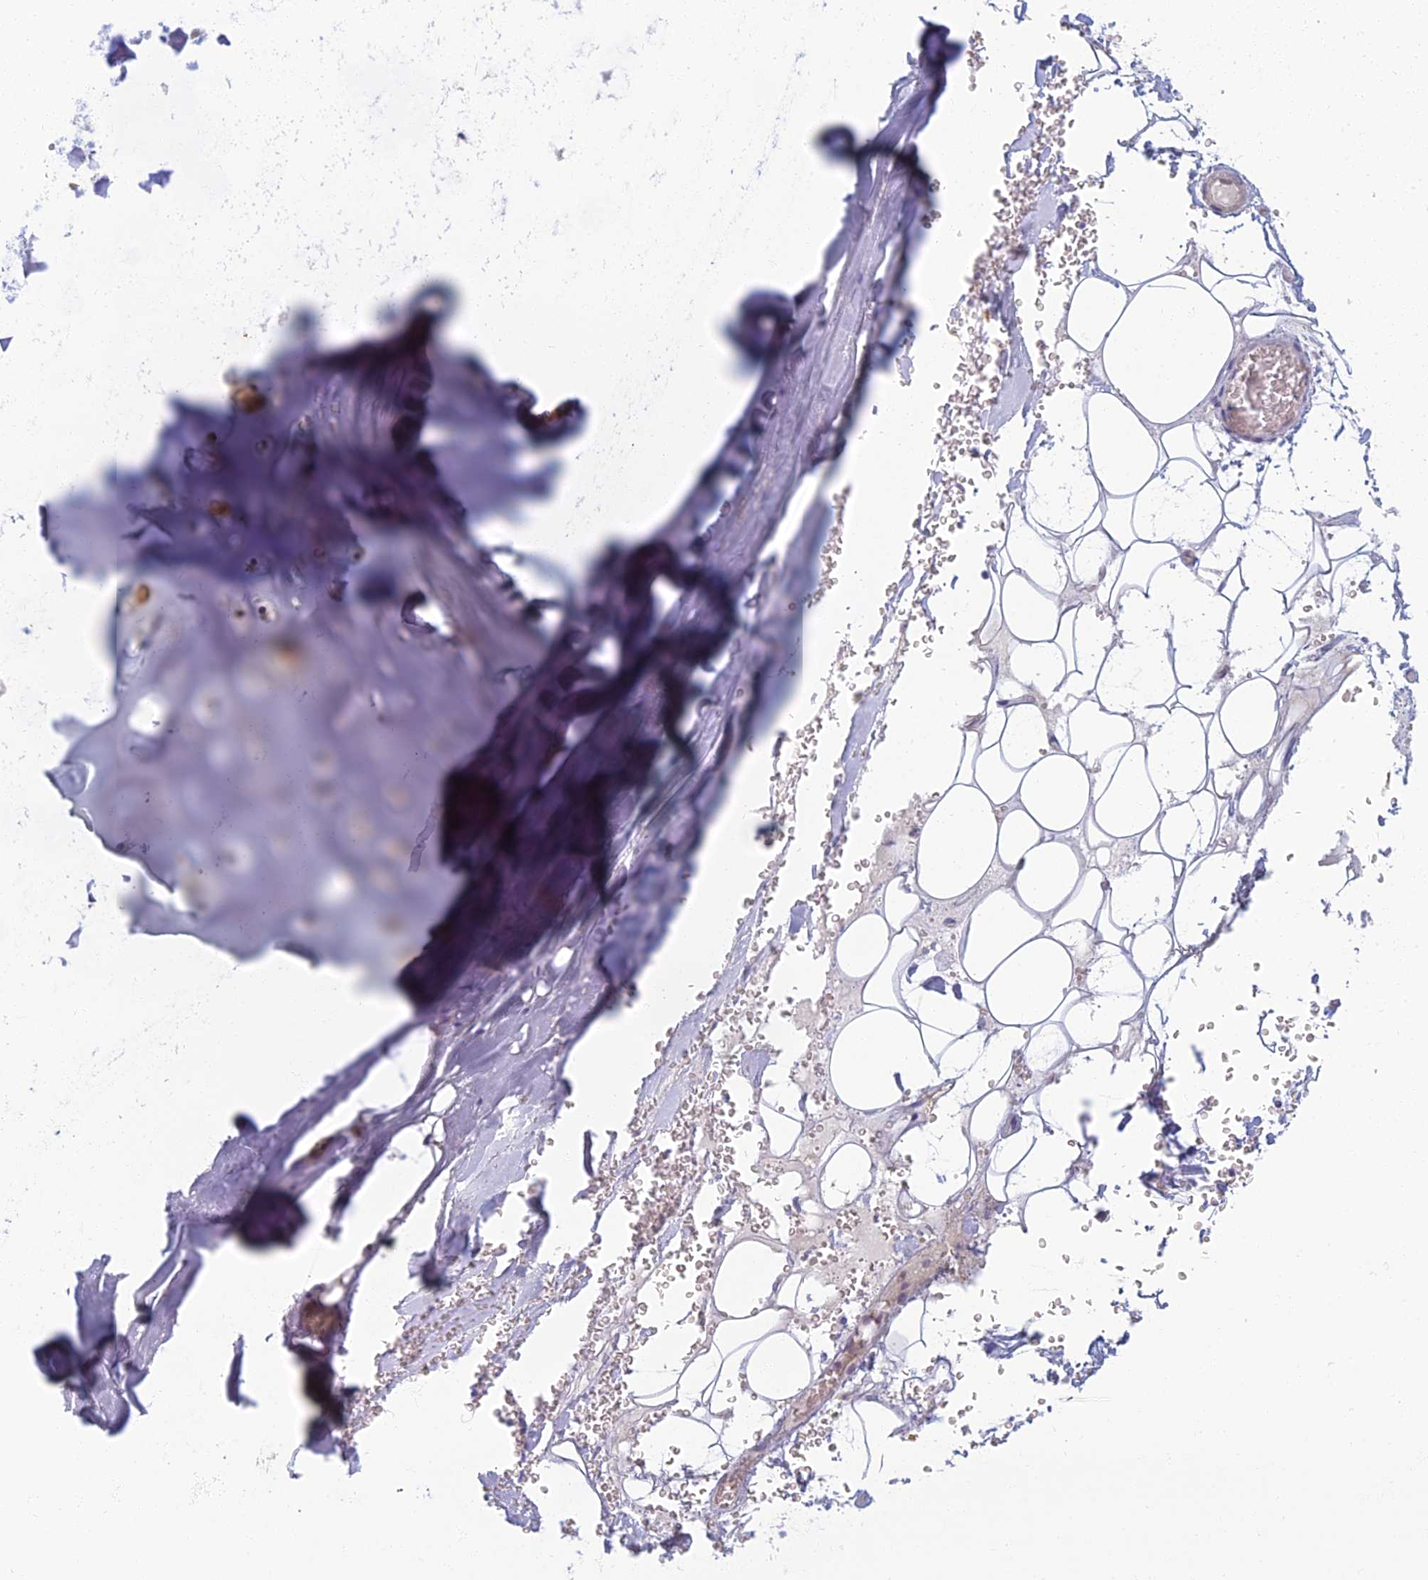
{"staining": {"intensity": "negative", "quantity": "none", "location": "none"}, "tissue": "adipose tissue", "cell_type": "Adipocytes", "image_type": "normal", "snomed": [{"axis": "morphology", "description": "Normal tissue, NOS"}, {"axis": "topography", "description": "Cartilage tissue"}], "caption": "Adipocytes are negative for protein expression in unremarkable human adipose tissue. Nuclei are stained in blue.", "gene": "CHMP4B", "patient": {"sex": "female", "age": 63}}